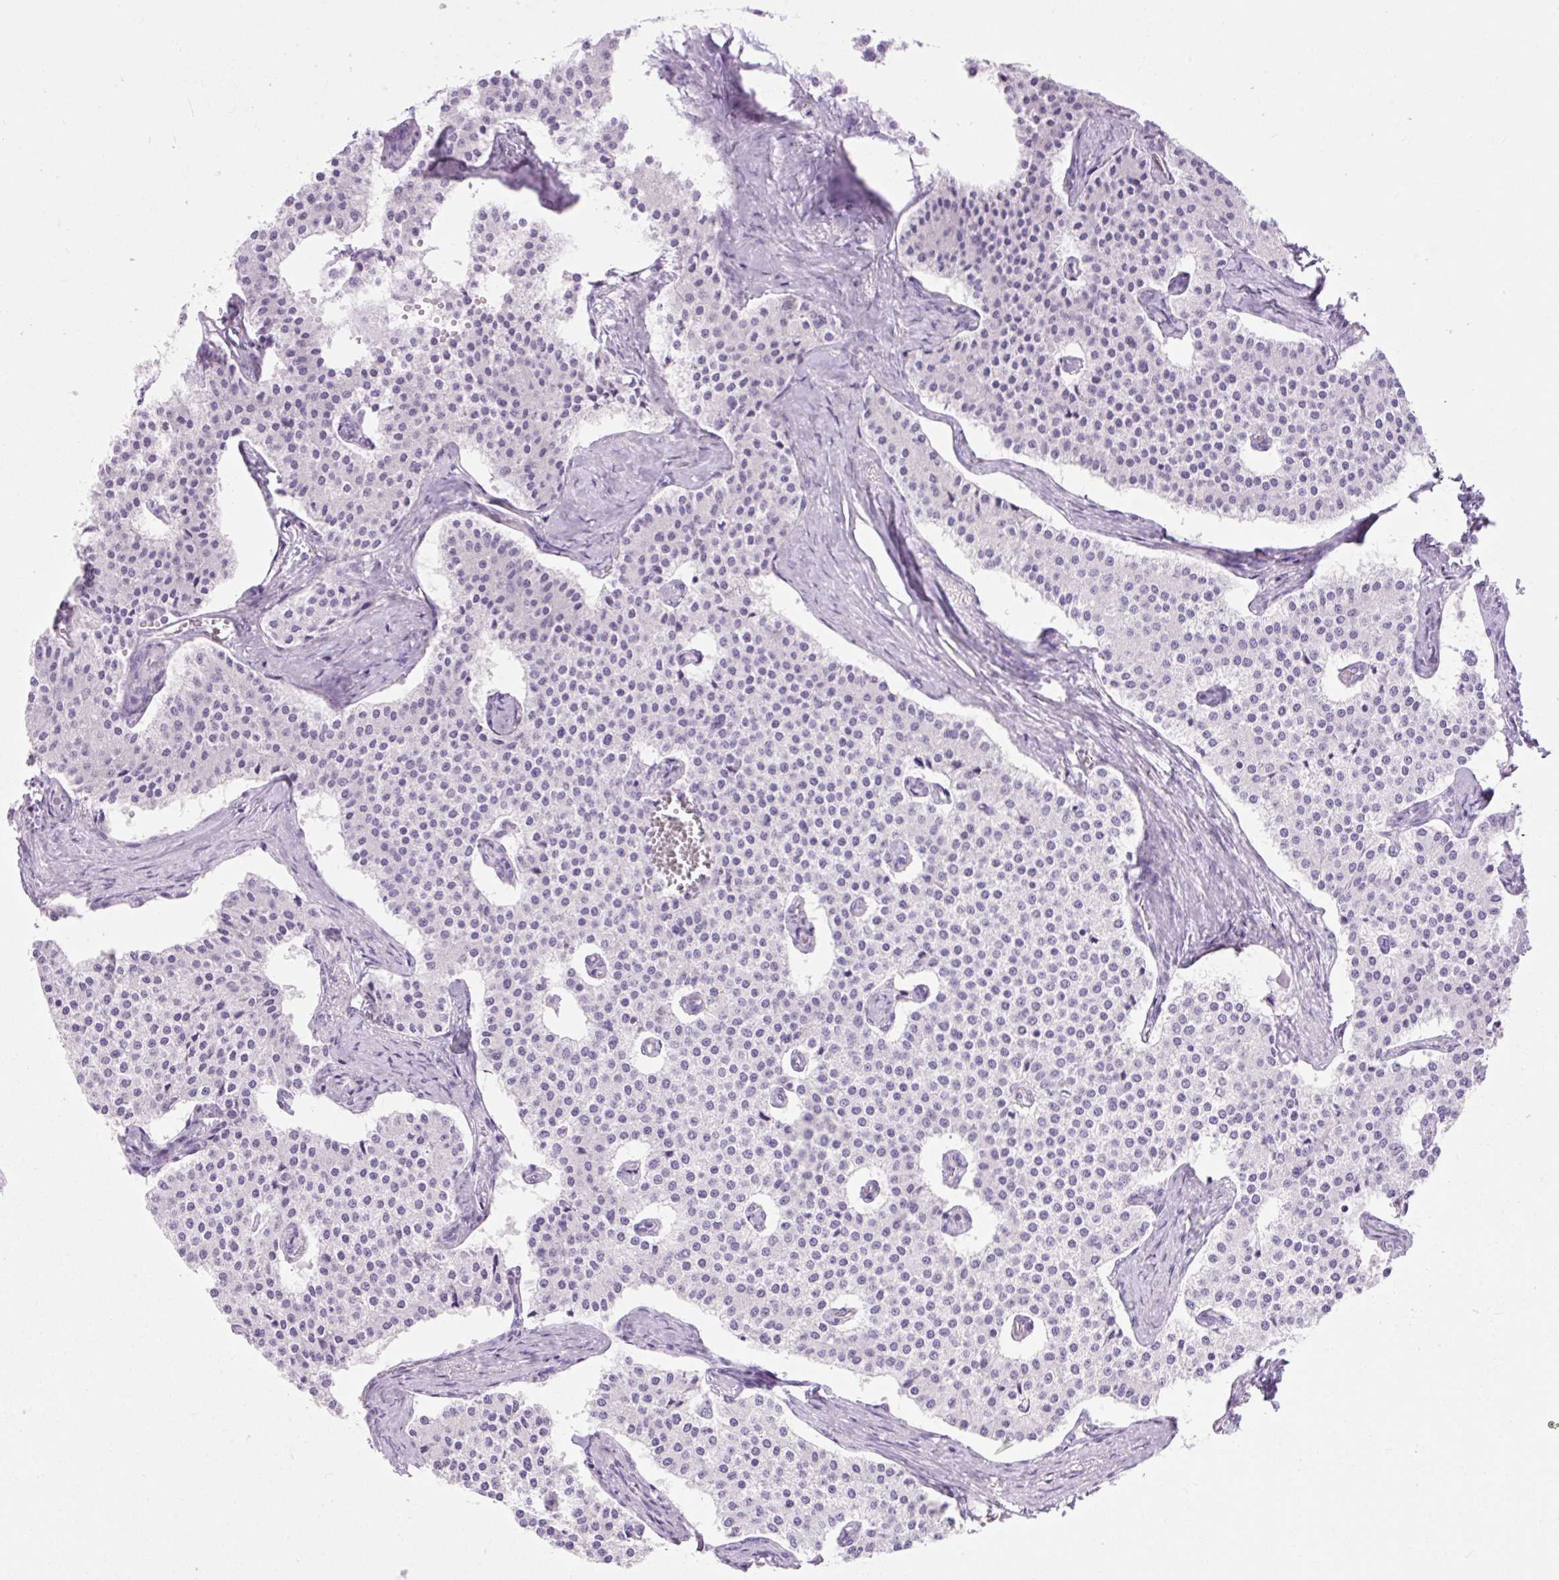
{"staining": {"intensity": "negative", "quantity": "none", "location": "none"}, "tissue": "carcinoid", "cell_type": "Tumor cells", "image_type": "cancer", "snomed": [{"axis": "morphology", "description": "Carcinoid, malignant, NOS"}, {"axis": "topography", "description": "Colon"}], "caption": "Malignant carcinoid stained for a protein using IHC displays no staining tumor cells.", "gene": "SLC25A40", "patient": {"sex": "female", "age": 52}}